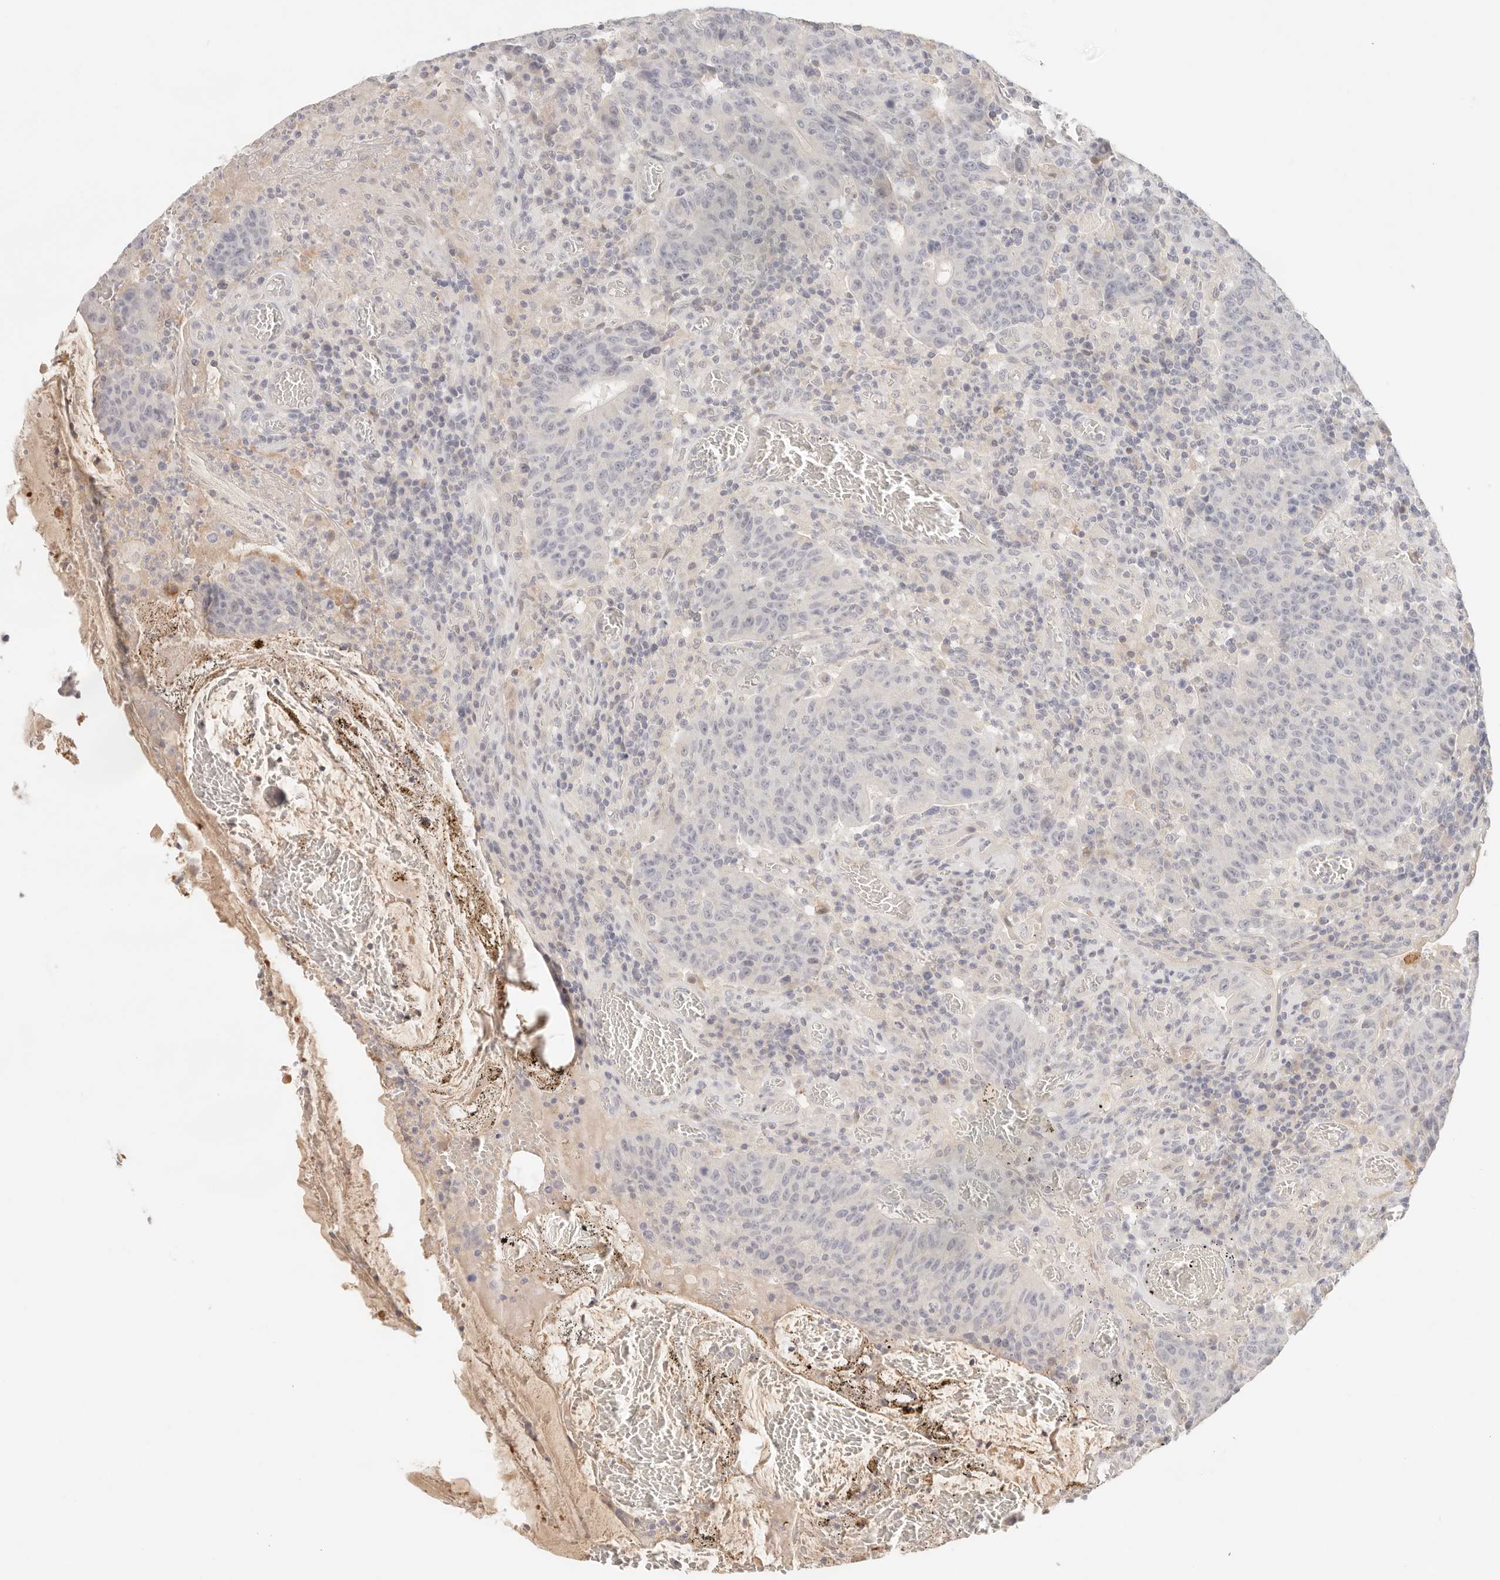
{"staining": {"intensity": "negative", "quantity": "none", "location": "none"}, "tissue": "colorectal cancer", "cell_type": "Tumor cells", "image_type": "cancer", "snomed": [{"axis": "morphology", "description": "Adenocarcinoma, NOS"}, {"axis": "topography", "description": "Colon"}], "caption": "Immunohistochemistry micrograph of neoplastic tissue: adenocarcinoma (colorectal) stained with DAB (3,3'-diaminobenzidine) shows no significant protein expression in tumor cells.", "gene": "SPHK1", "patient": {"sex": "female", "age": 75}}